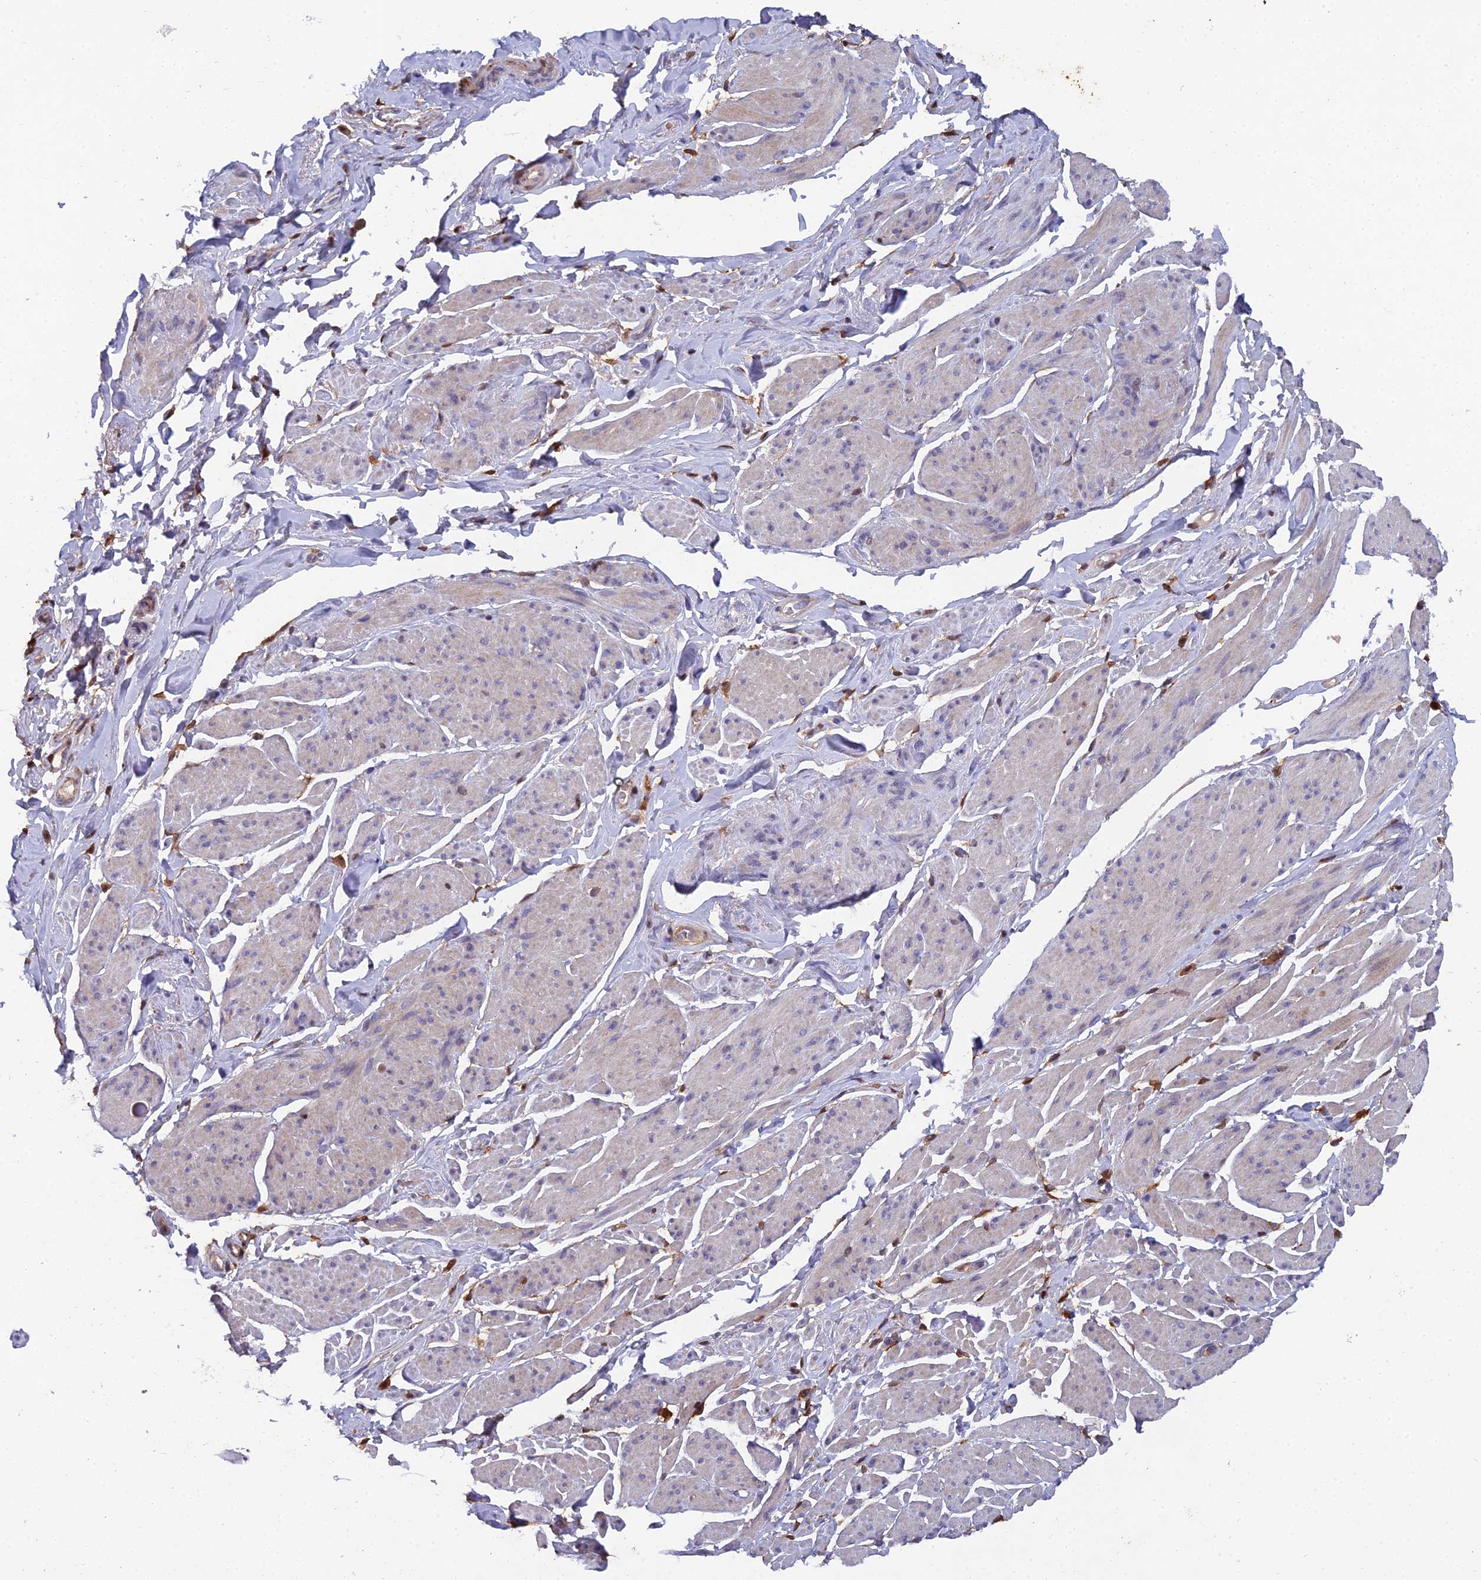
{"staining": {"intensity": "negative", "quantity": "none", "location": "none"}, "tissue": "smooth muscle", "cell_type": "Smooth muscle cells", "image_type": "normal", "snomed": [{"axis": "morphology", "description": "Normal tissue, NOS"}, {"axis": "topography", "description": "Smooth muscle"}, {"axis": "topography", "description": "Peripheral nerve tissue"}], "caption": "Immunohistochemistry (IHC) of benign human smooth muscle shows no staining in smooth muscle cells. Brightfield microscopy of IHC stained with DAB (3,3'-diaminobenzidine) (brown) and hematoxylin (blue), captured at high magnification.", "gene": "GALK2", "patient": {"sex": "male", "age": 69}}